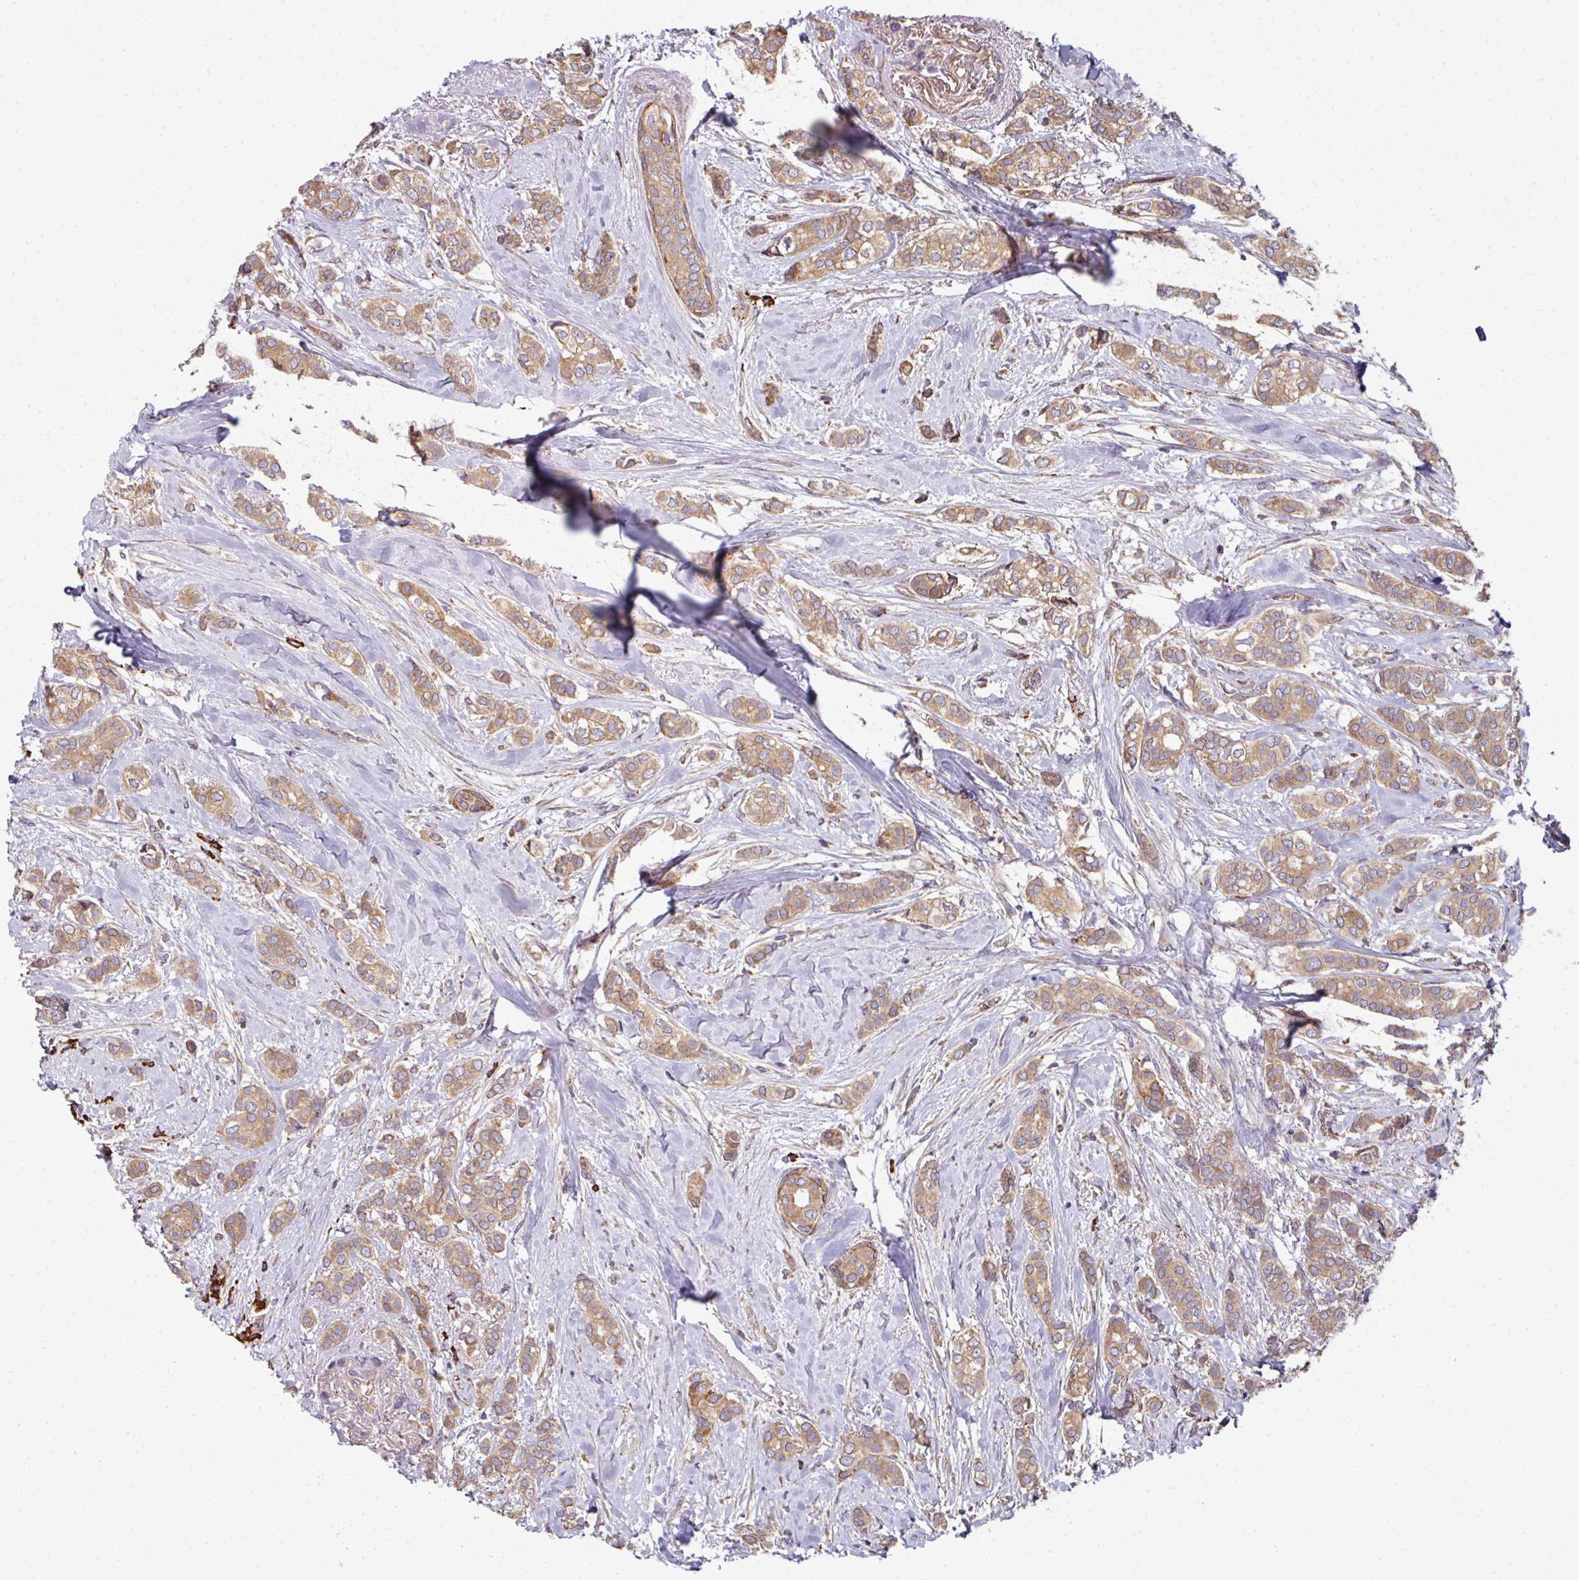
{"staining": {"intensity": "moderate", "quantity": ">75%", "location": "cytoplasmic/membranous"}, "tissue": "breast cancer", "cell_type": "Tumor cells", "image_type": "cancer", "snomed": [{"axis": "morphology", "description": "Duct carcinoma"}, {"axis": "topography", "description": "Breast"}], "caption": "Protein staining reveals moderate cytoplasmic/membranous positivity in approximately >75% of tumor cells in invasive ductal carcinoma (breast).", "gene": "FAT4", "patient": {"sex": "female", "age": 73}}